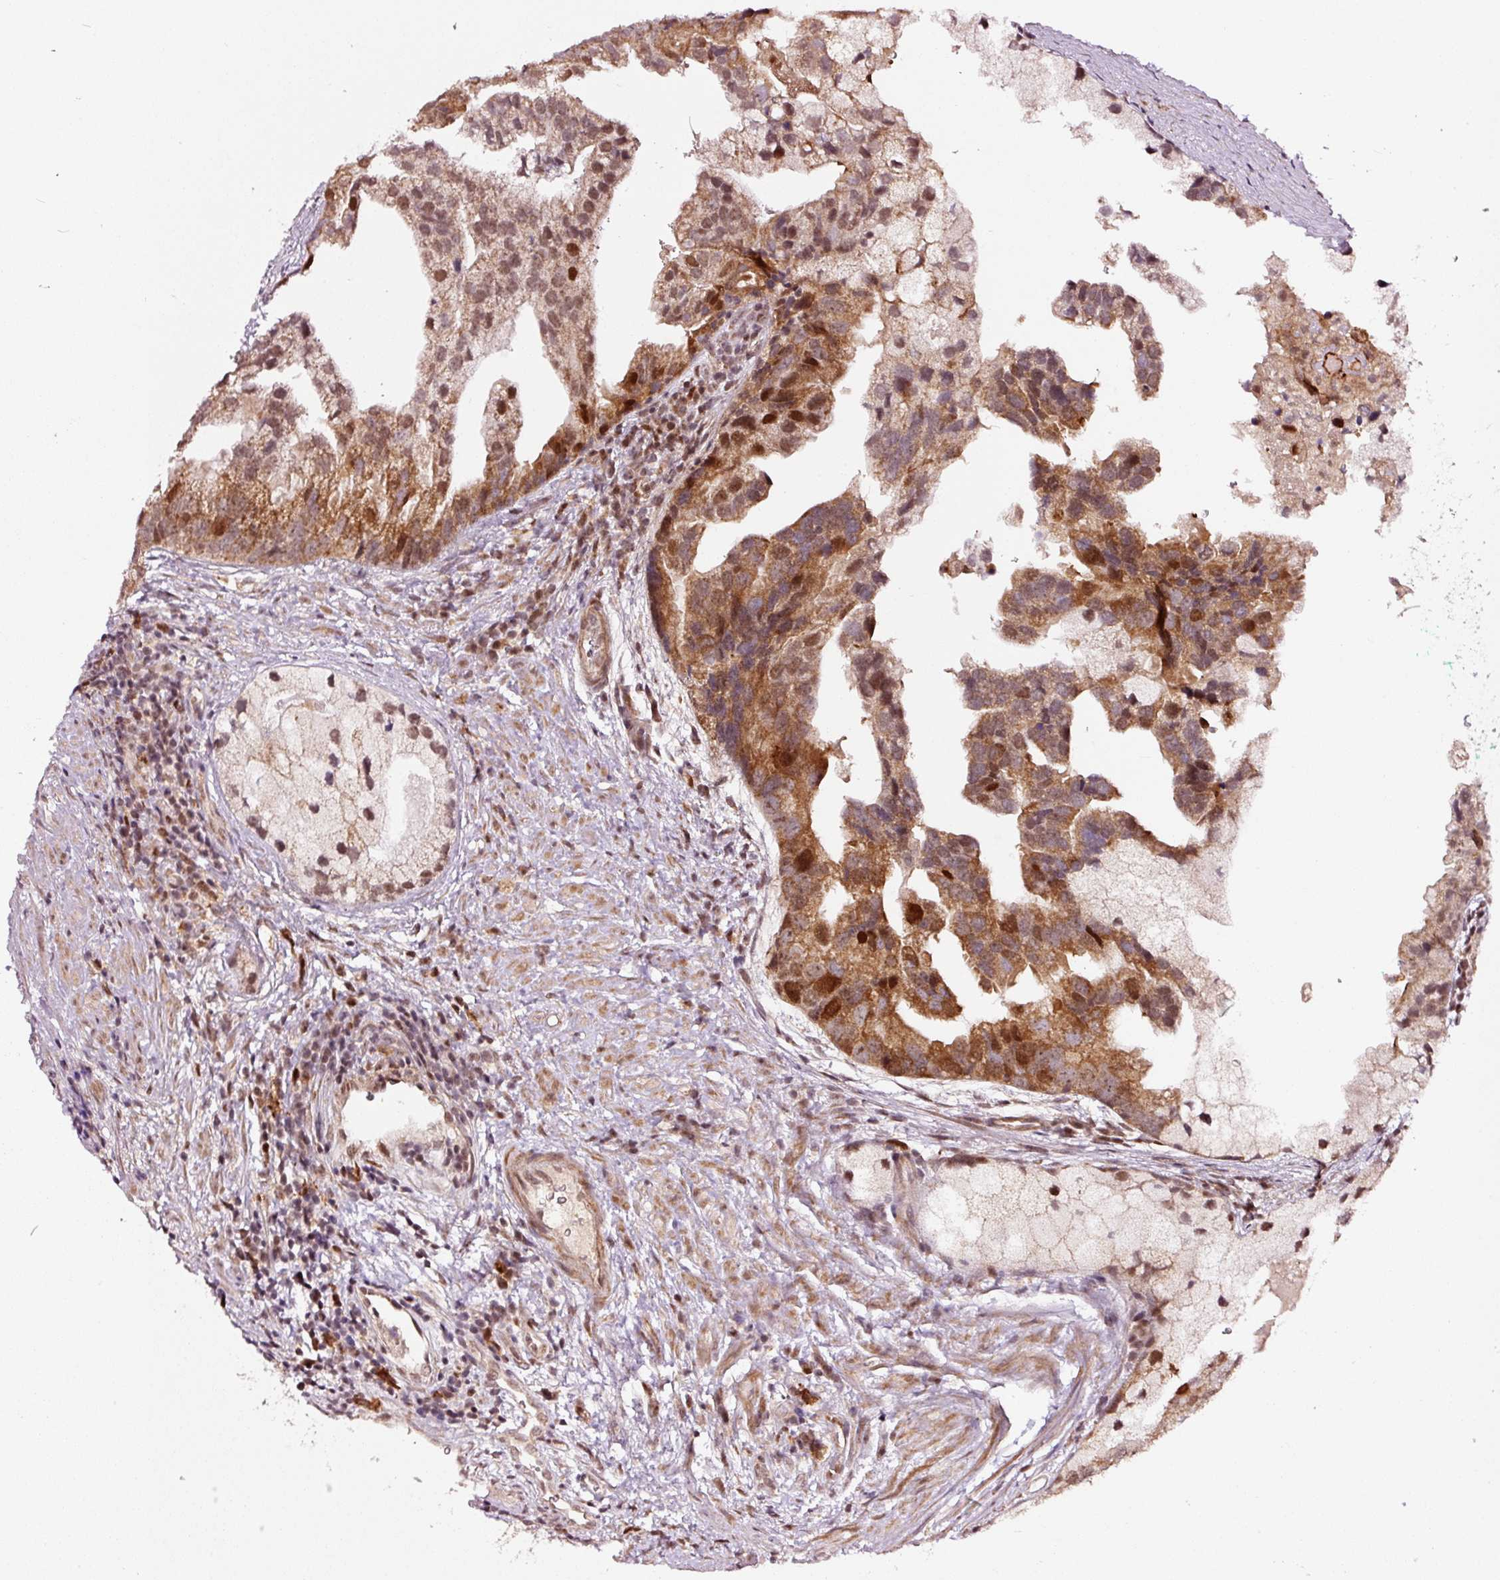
{"staining": {"intensity": "moderate", "quantity": ">75%", "location": "cytoplasmic/membranous,nuclear"}, "tissue": "prostate cancer", "cell_type": "Tumor cells", "image_type": "cancer", "snomed": [{"axis": "morphology", "description": "Adenocarcinoma, High grade"}, {"axis": "topography", "description": "Prostate"}], "caption": "Approximately >75% of tumor cells in human prostate cancer (high-grade adenocarcinoma) demonstrate moderate cytoplasmic/membranous and nuclear protein expression as visualized by brown immunohistochemical staining.", "gene": "RFC4", "patient": {"sex": "male", "age": 62}}